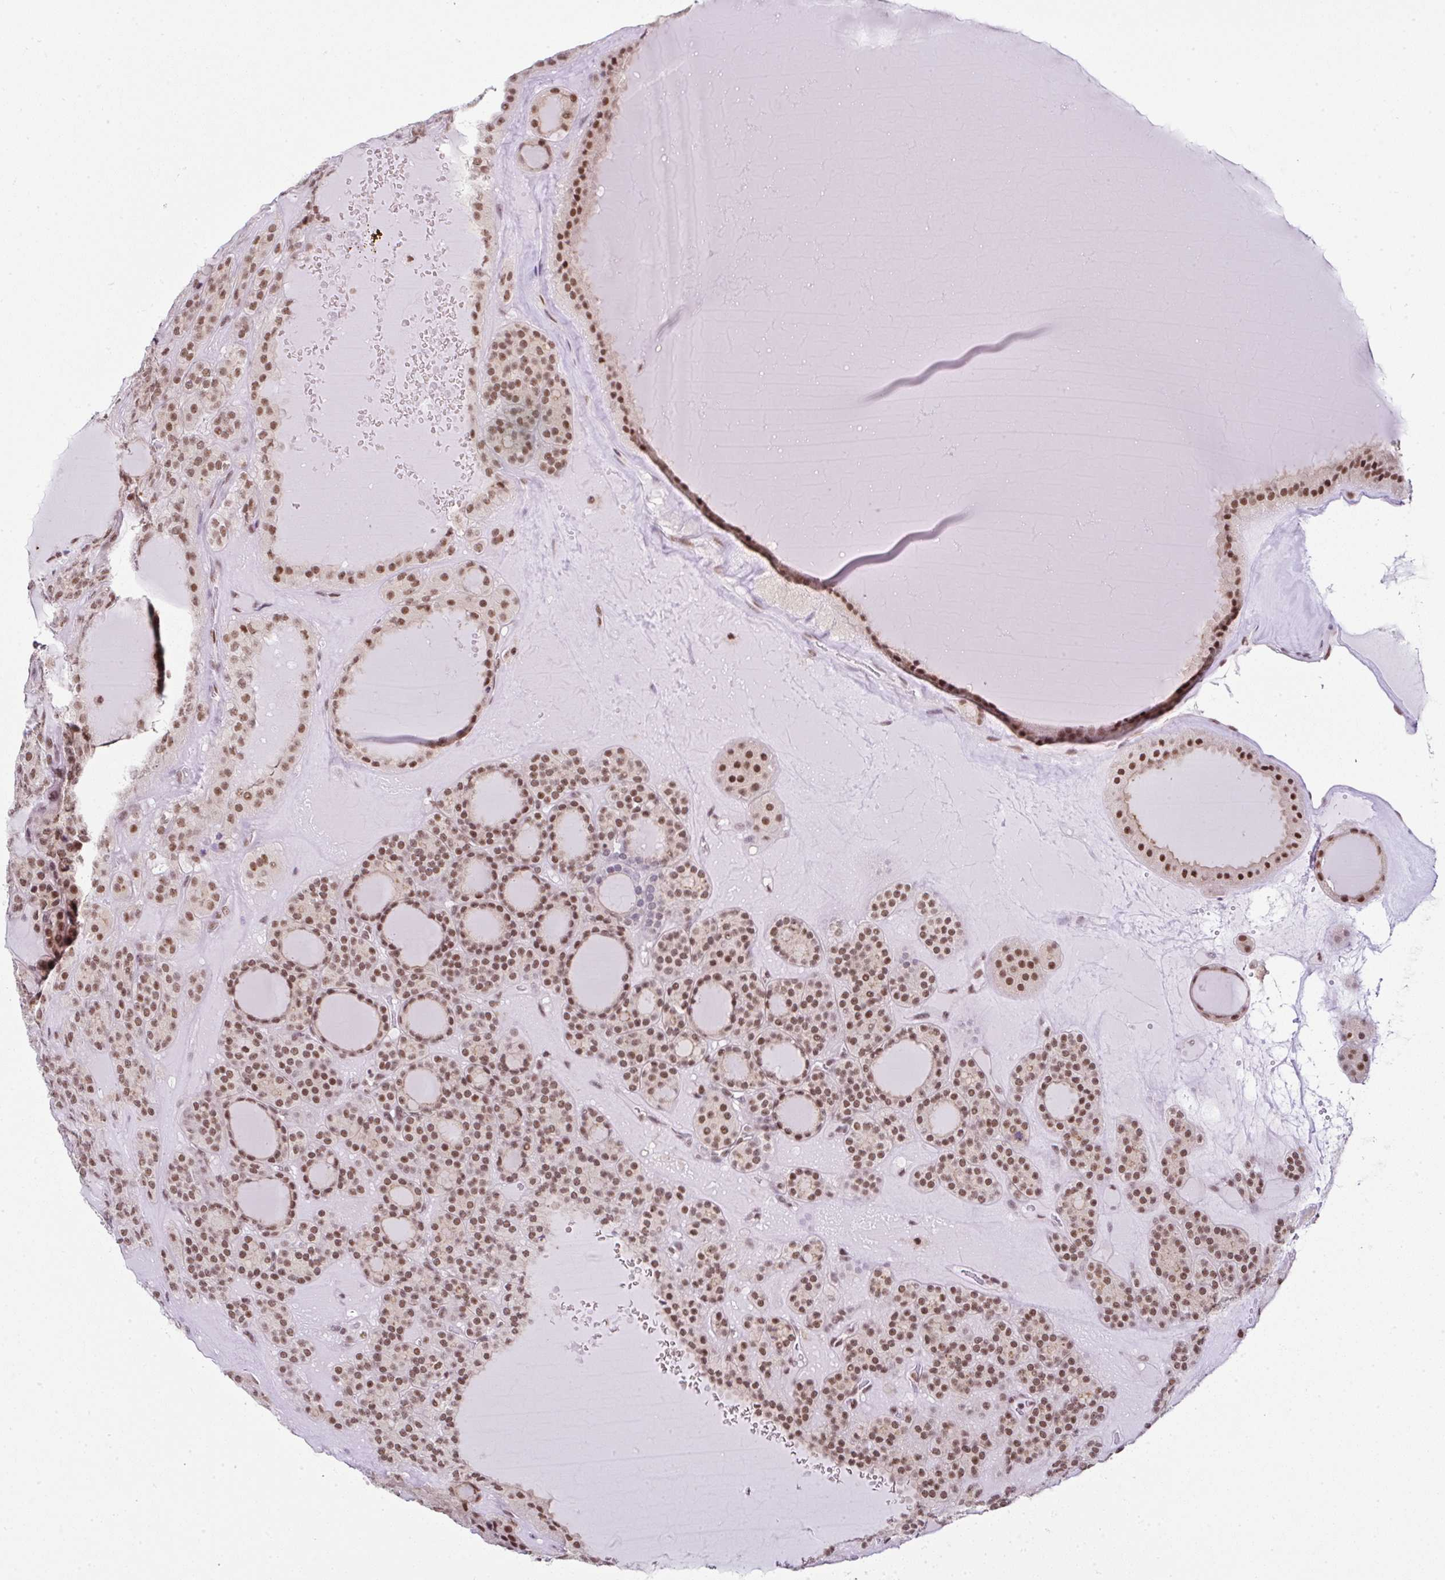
{"staining": {"intensity": "moderate", "quantity": ">75%", "location": "nuclear"}, "tissue": "thyroid cancer", "cell_type": "Tumor cells", "image_type": "cancer", "snomed": [{"axis": "morphology", "description": "Follicular adenoma carcinoma, NOS"}, {"axis": "topography", "description": "Thyroid gland"}], "caption": "Thyroid cancer tissue displays moderate nuclear staining in approximately >75% of tumor cells", "gene": "PTPN2", "patient": {"sex": "female", "age": 63}}